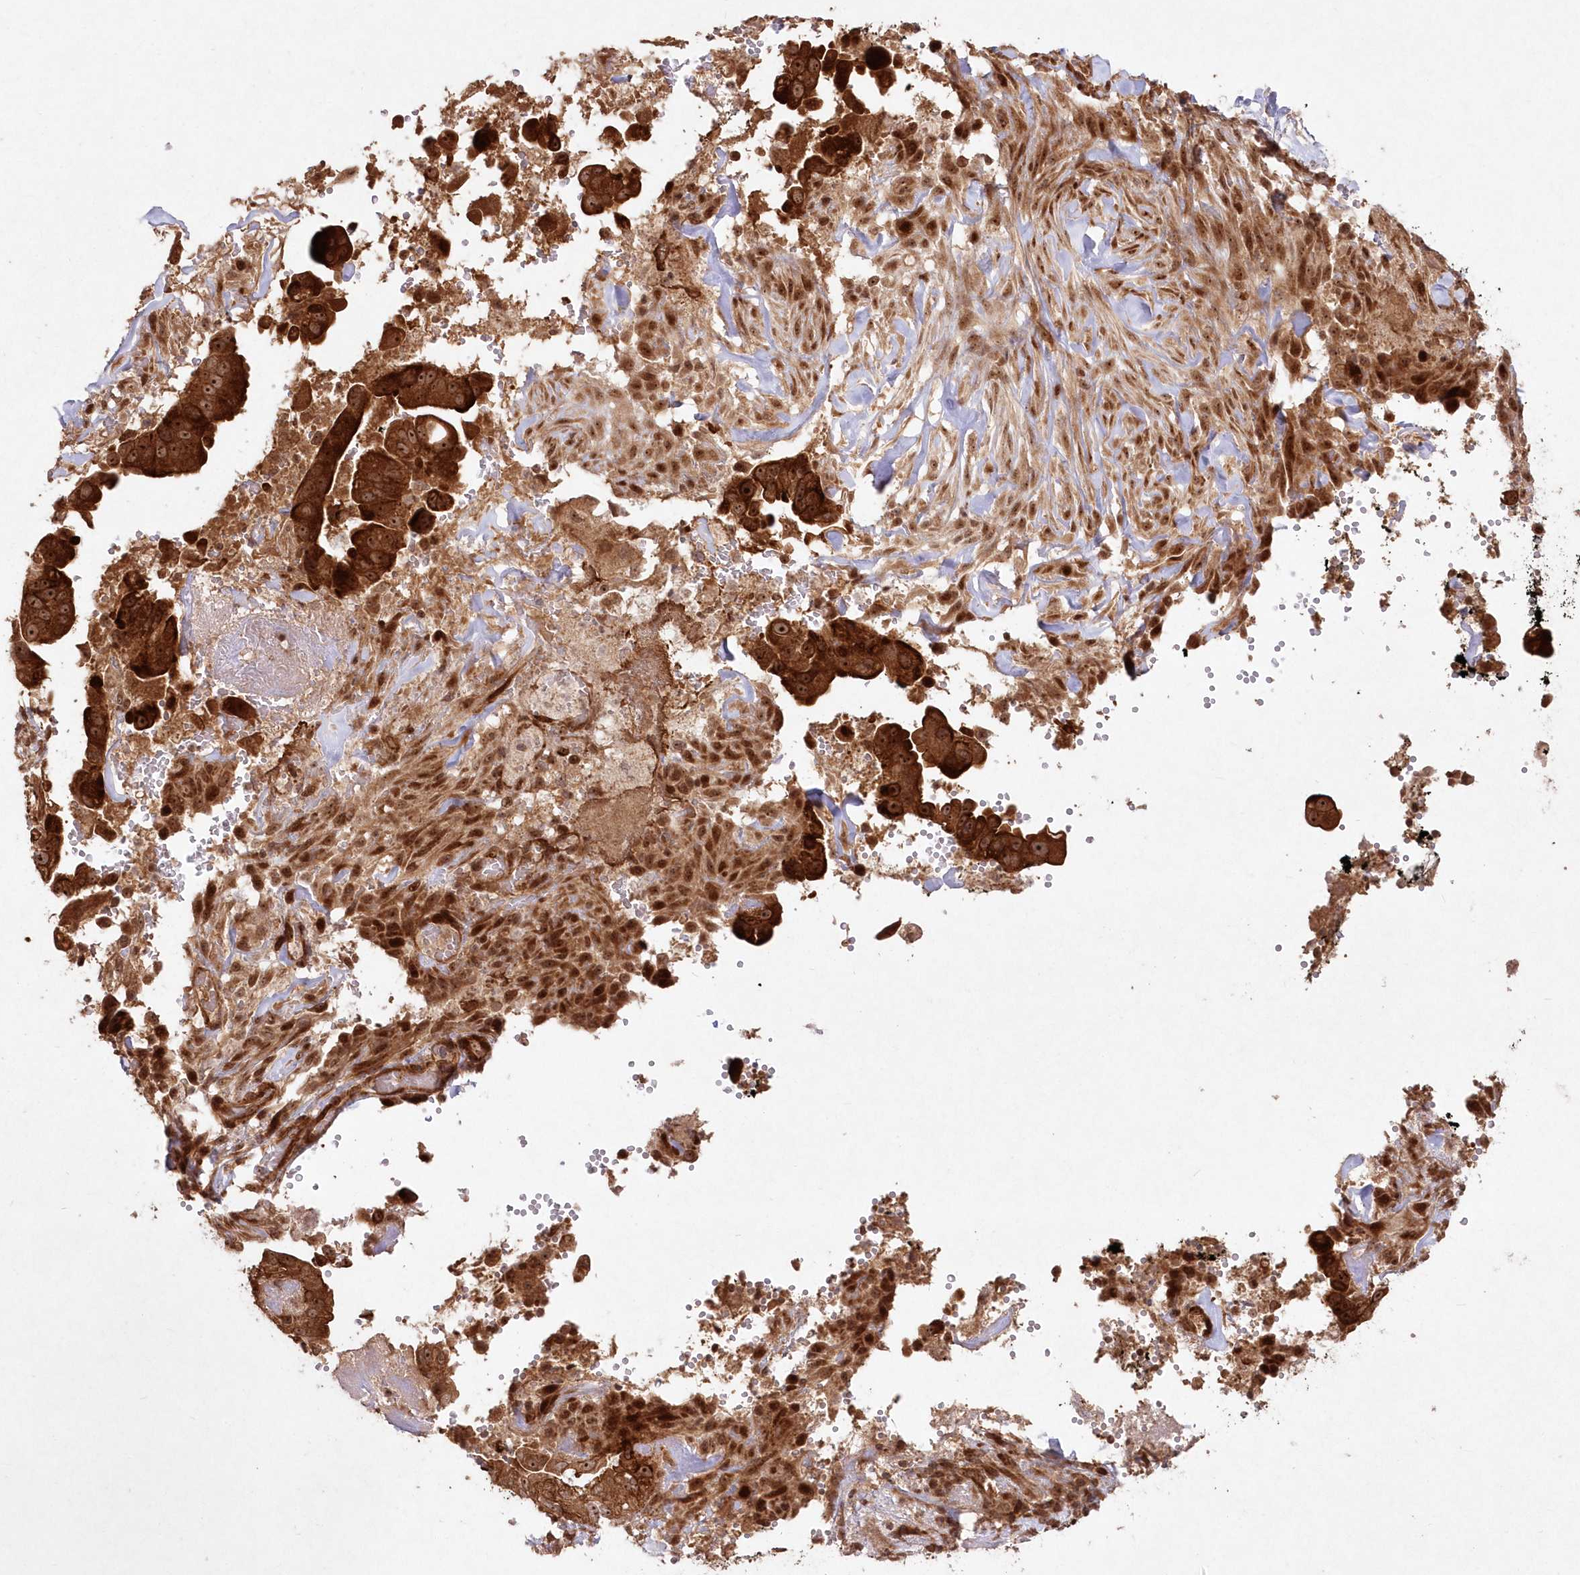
{"staining": {"intensity": "strong", "quantity": ">75%", "location": "cytoplasmic/membranous,nuclear"}, "tissue": "pancreatic cancer", "cell_type": "Tumor cells", "image_type": "cancer", "snomed": [{"axis": "morphology", "description": "Inflammation, NOS"}, {"axis": "morphology", "description": "Adenocarcinoma, NOS"}, {"axis": "topography", "description": "Pancreas"}], "caption": "IHC of human adenocarcinoma (pancreatic) displays high levels of strong cytoplasmic/membranous and nuclear staining in approximately >75% of tumor cells.", "gene": "SERINC1", "patient": {"sex": "female", "age": 56}}